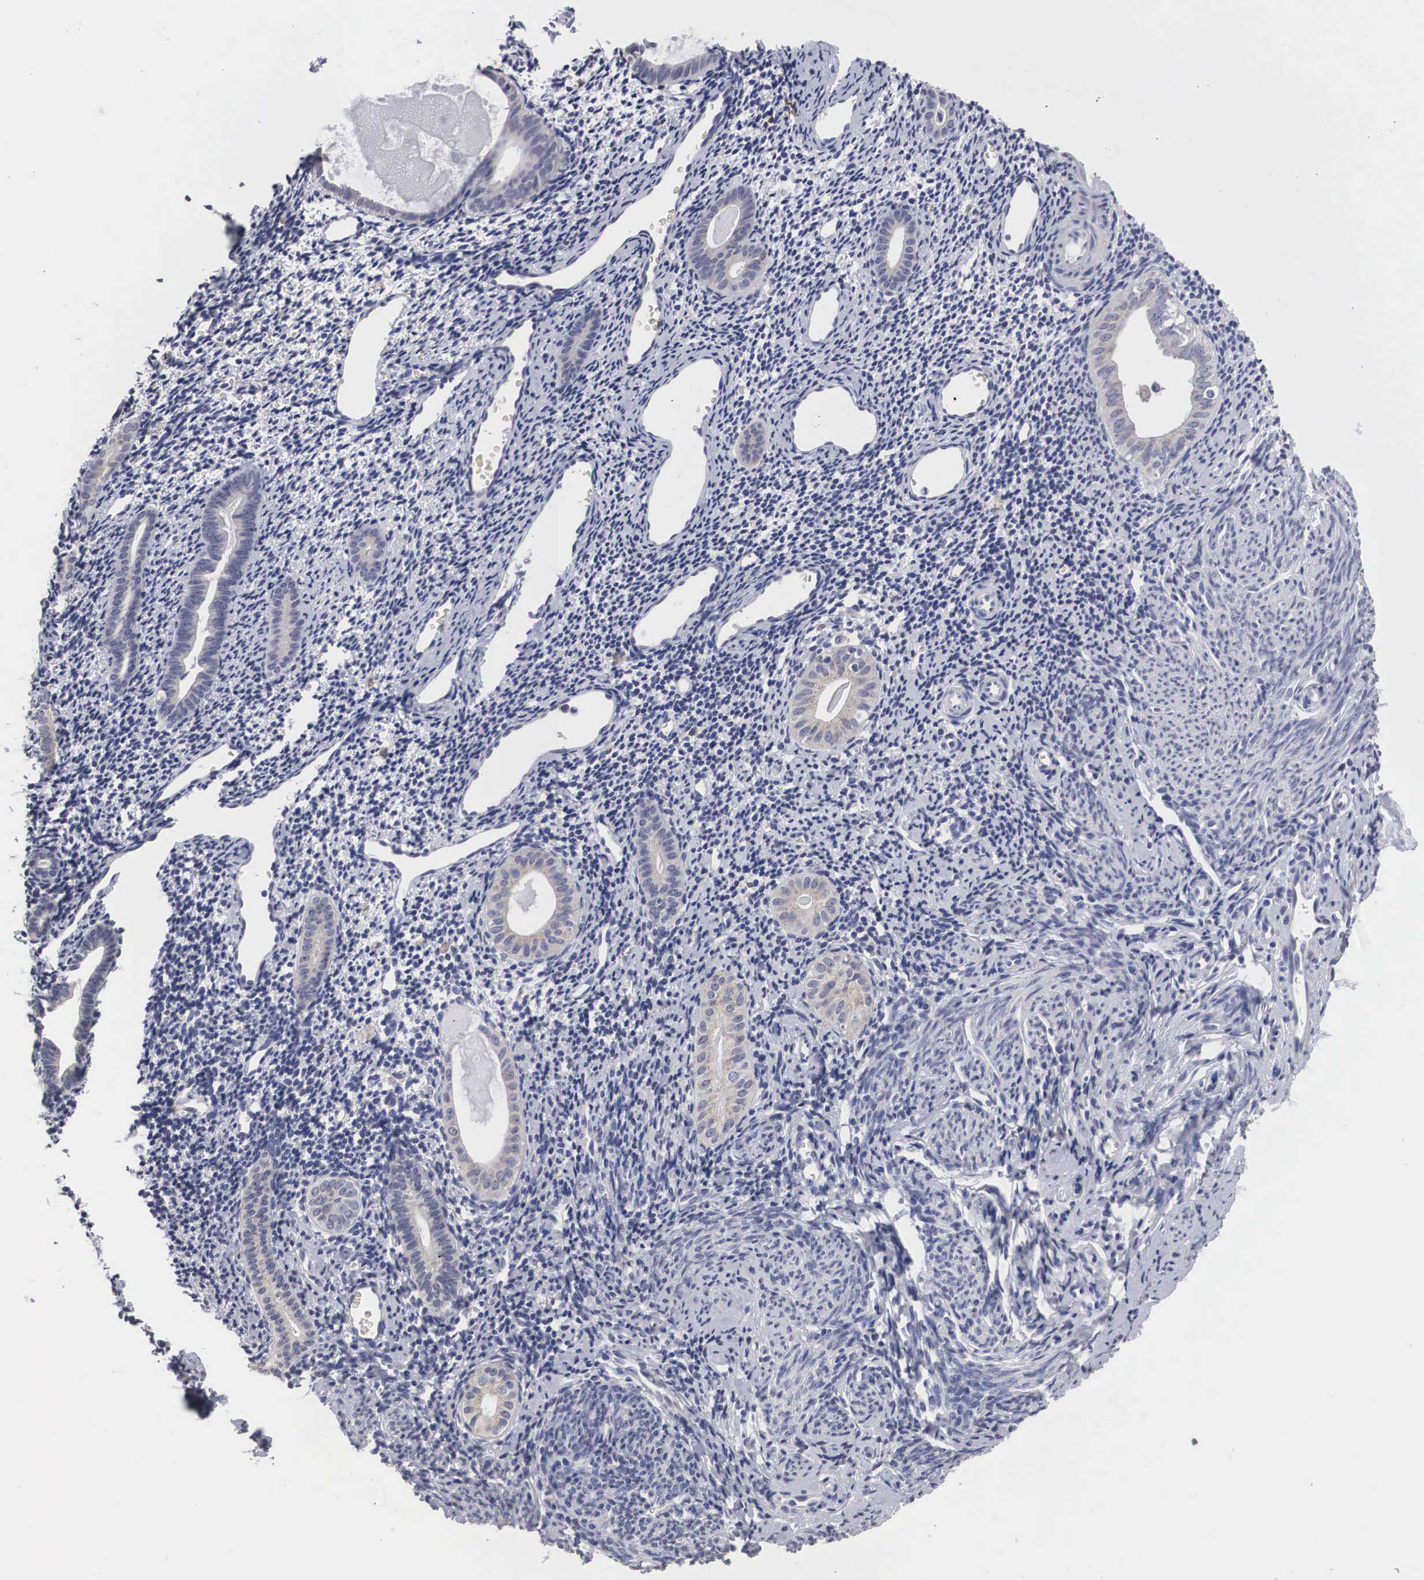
{"staining": {"intensity": "negative", "quantity": "none", "location": "none"}, "tissue": "endometrium", "cell_type": "Cells in endometrial stroma", "image_type": "normal", "snomed": [{"axis": "morphology", "description": "Normal tissue, NOS"}, {"axis": "morphology", "description": "Neoplasm, benign, NOS"}, {"axis": "topography", "description": "Uterus"}], "caption": "A photomicrograph of human endometrium is negative for staining in cells in endometrial stroma. (DAB (3,3'-diaminobenzidine) immunohistochemistry (IHC) with hematoxylin counter stain).", "gene": "HMOX1", "patient": {"sex": "female", "age": 55}}